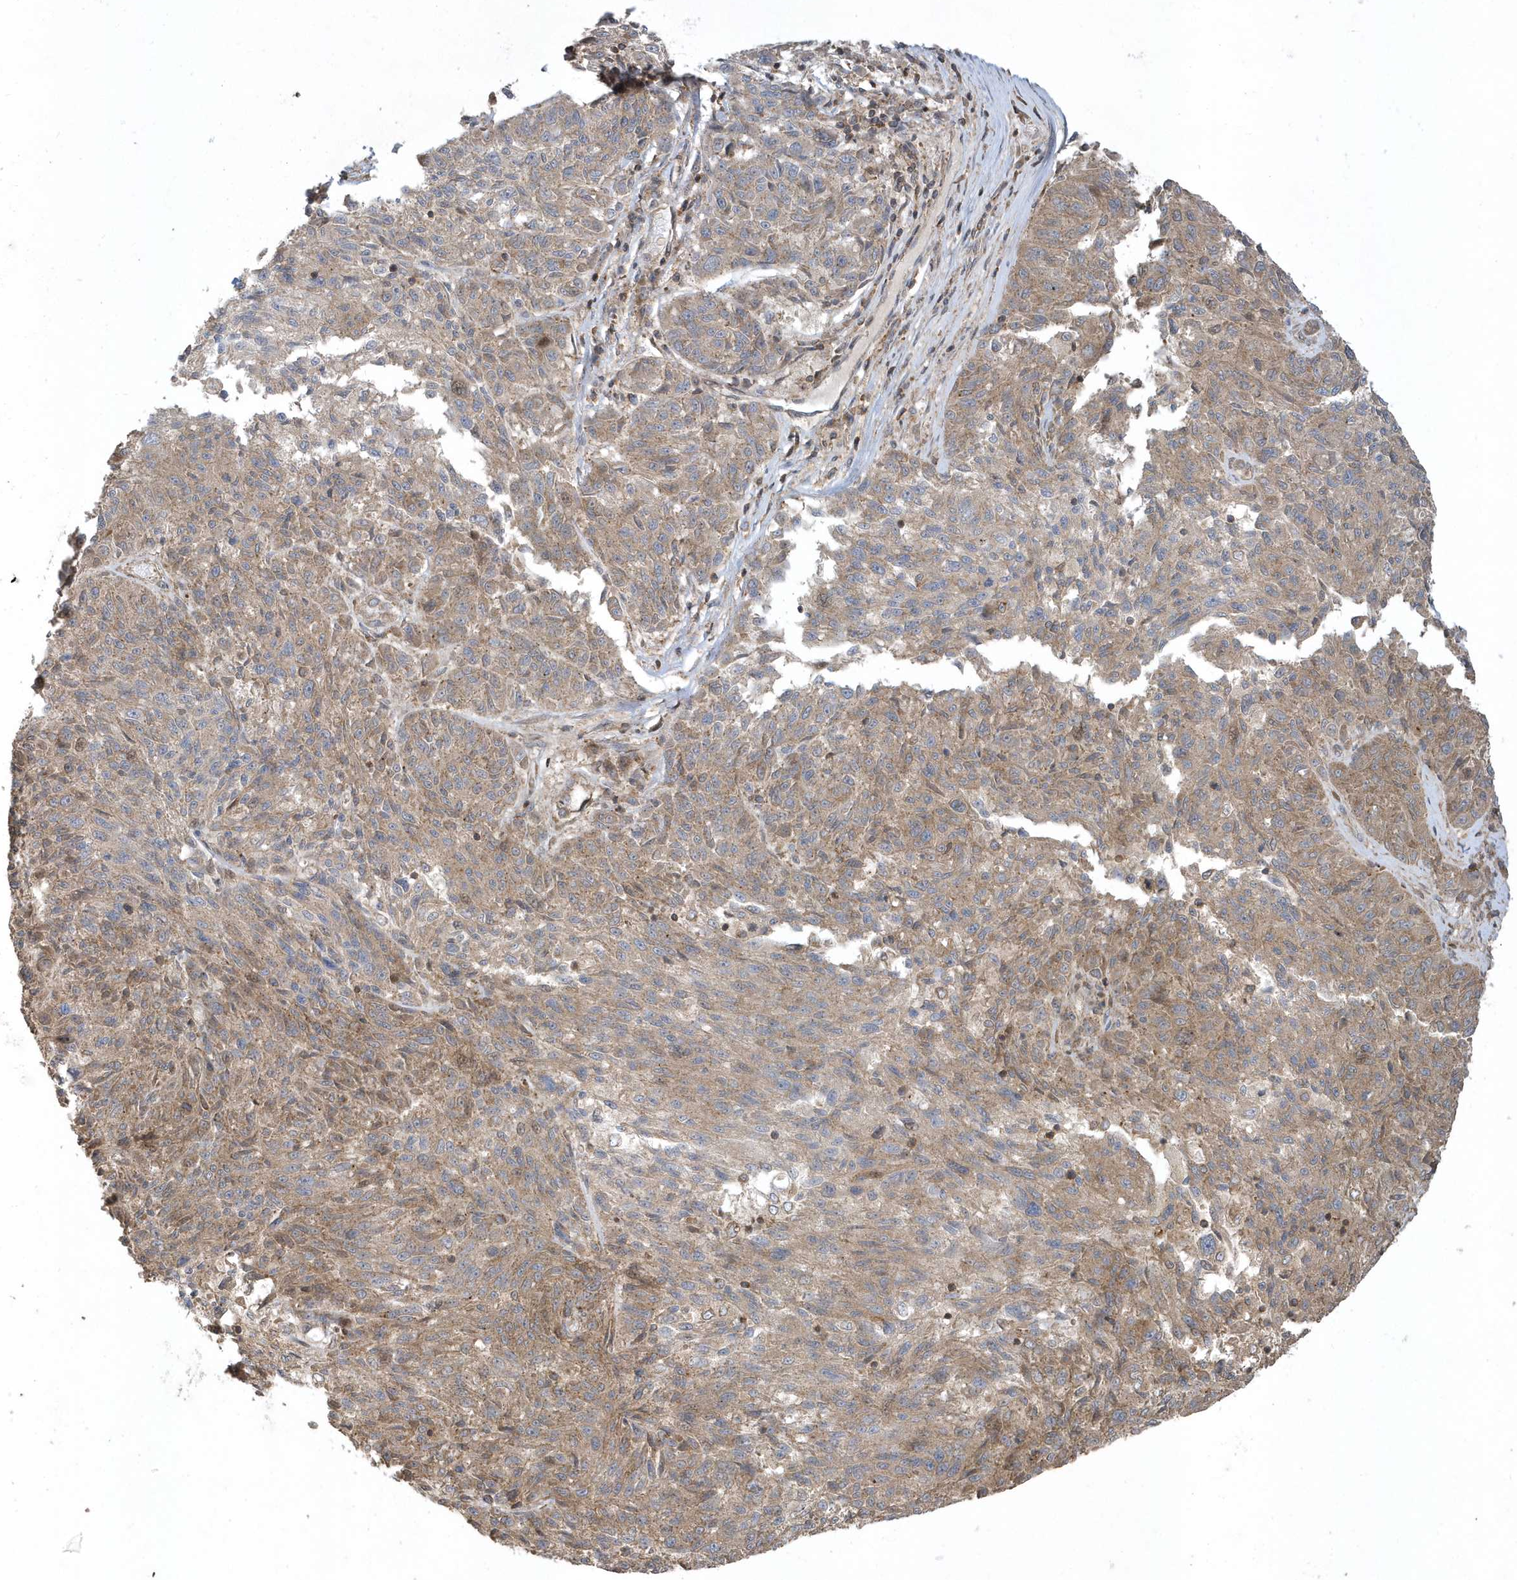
{"staining": {"intensity": "weak", "quantity": ">75%", "location": "cytoplasmic/membranous"}, "tissue": "melanoma", "cell_type": "Tumor cells", "image_type": "cancer", "snomed": [{"axis": "morphology", "description": "Malignant melanoma, NOS"}, {"axis": "topography", "description": "Skin"}], "caption": "Malignant melanoma tissue demonstrates weak cytoplasmic/membranous expression in about >75% of tumor cells (Stains: DAB in brown, nuclei in blue, Microscopy: brightfield microscopy at high magnification).", "gene": "STAMBP", "patient": {"sex": "male", "age": 53}}